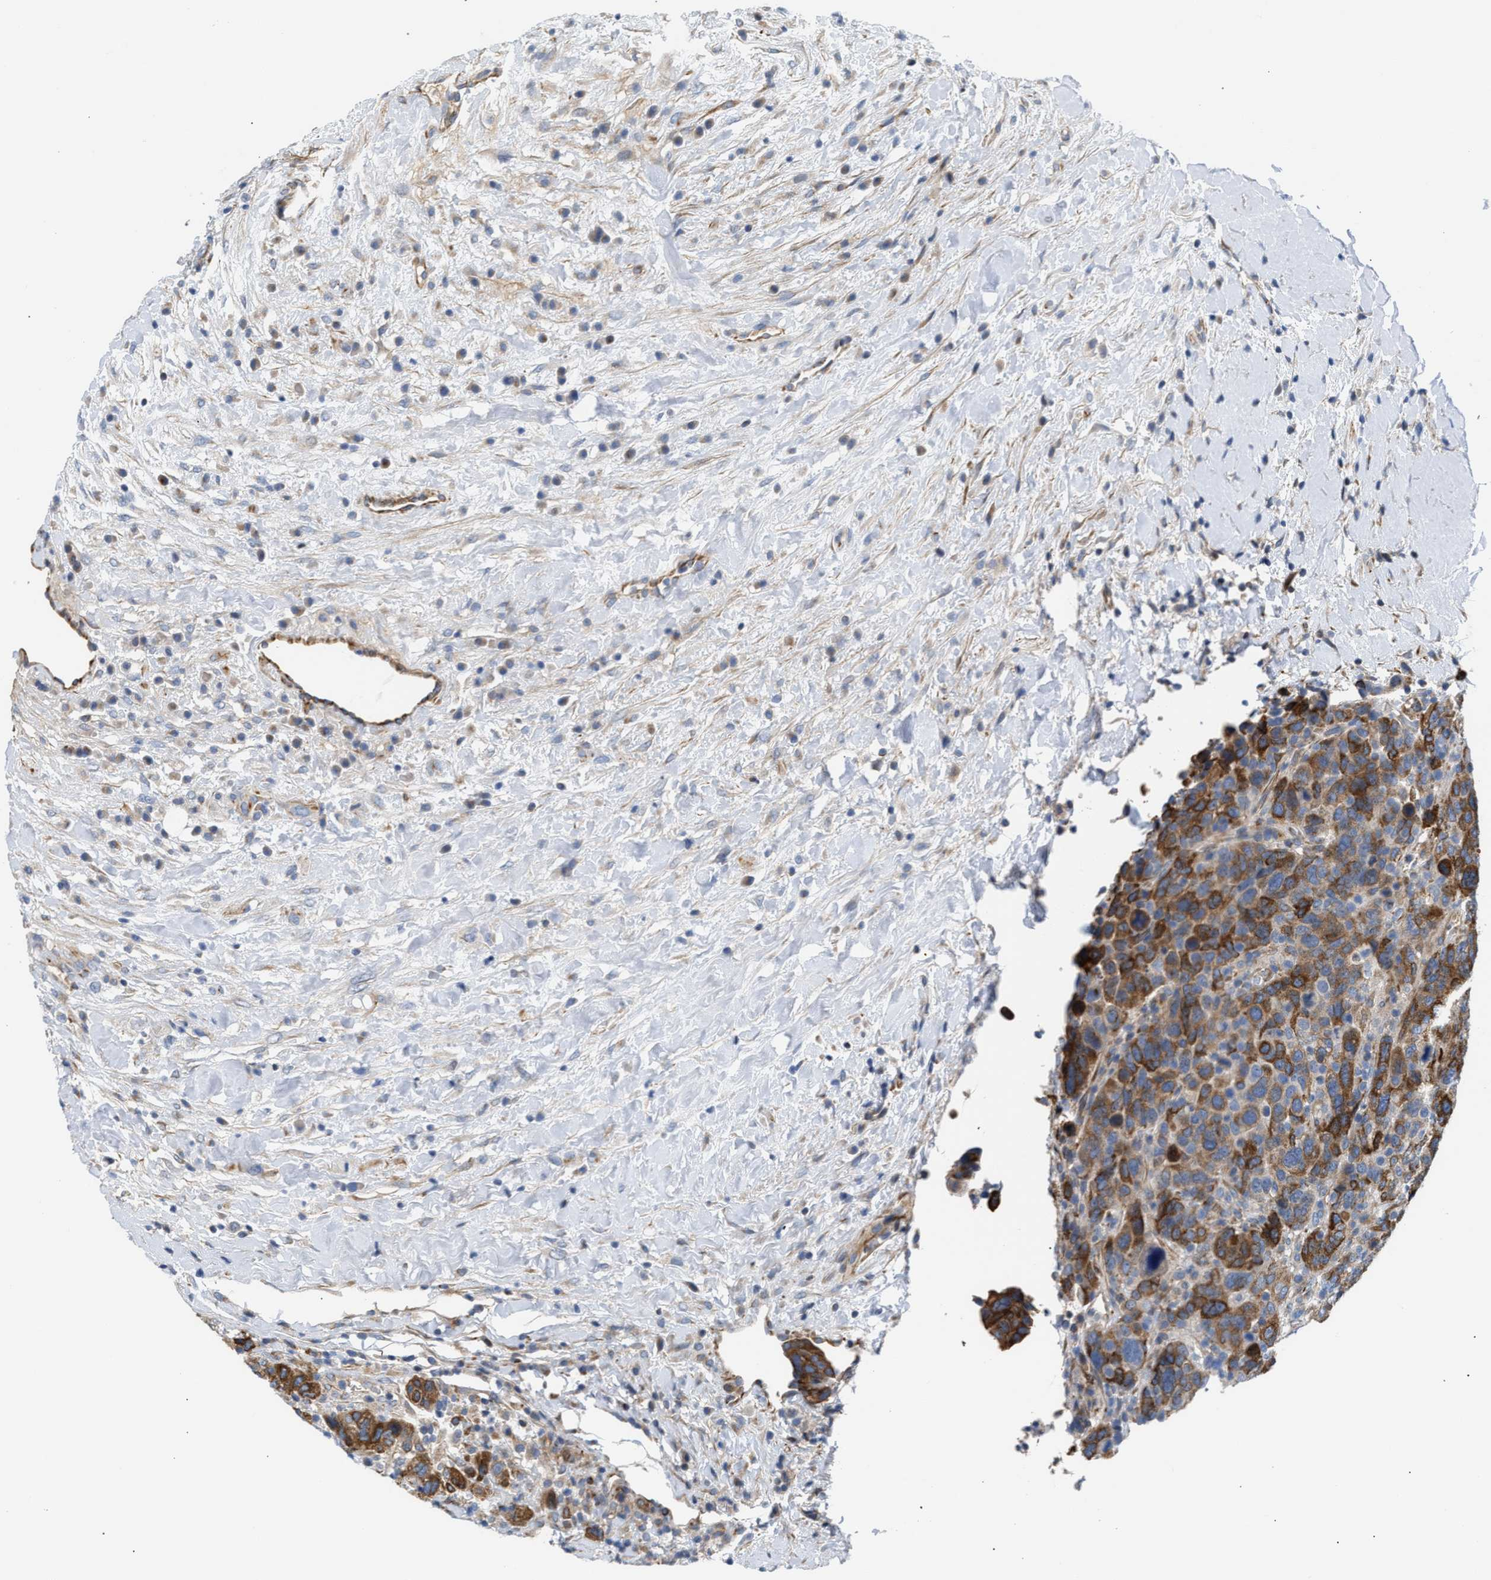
{"staining": {"intensity": "moderate", "quantity": "25%-75%", "location": "cytoplasmic/membranous"}, "tissue": "breast cancer", "cell_type": "Tumor cells", "image_type": "cancer", "snomed": [{"axis": "morphology", "description": "Duct carcinoma"}, {"axis": "topography", "description": "Breast"}], "caption": "IHC micrograph of human invasive ductal carcinoma (breast) stained for a protein (brown), which shows medium levels of moderate cytoplasmic/membranous expression in approximately 25%-75% of tumor cells.", "gene": "TFPI", "patient": {"sex": "female", "age": 37}}